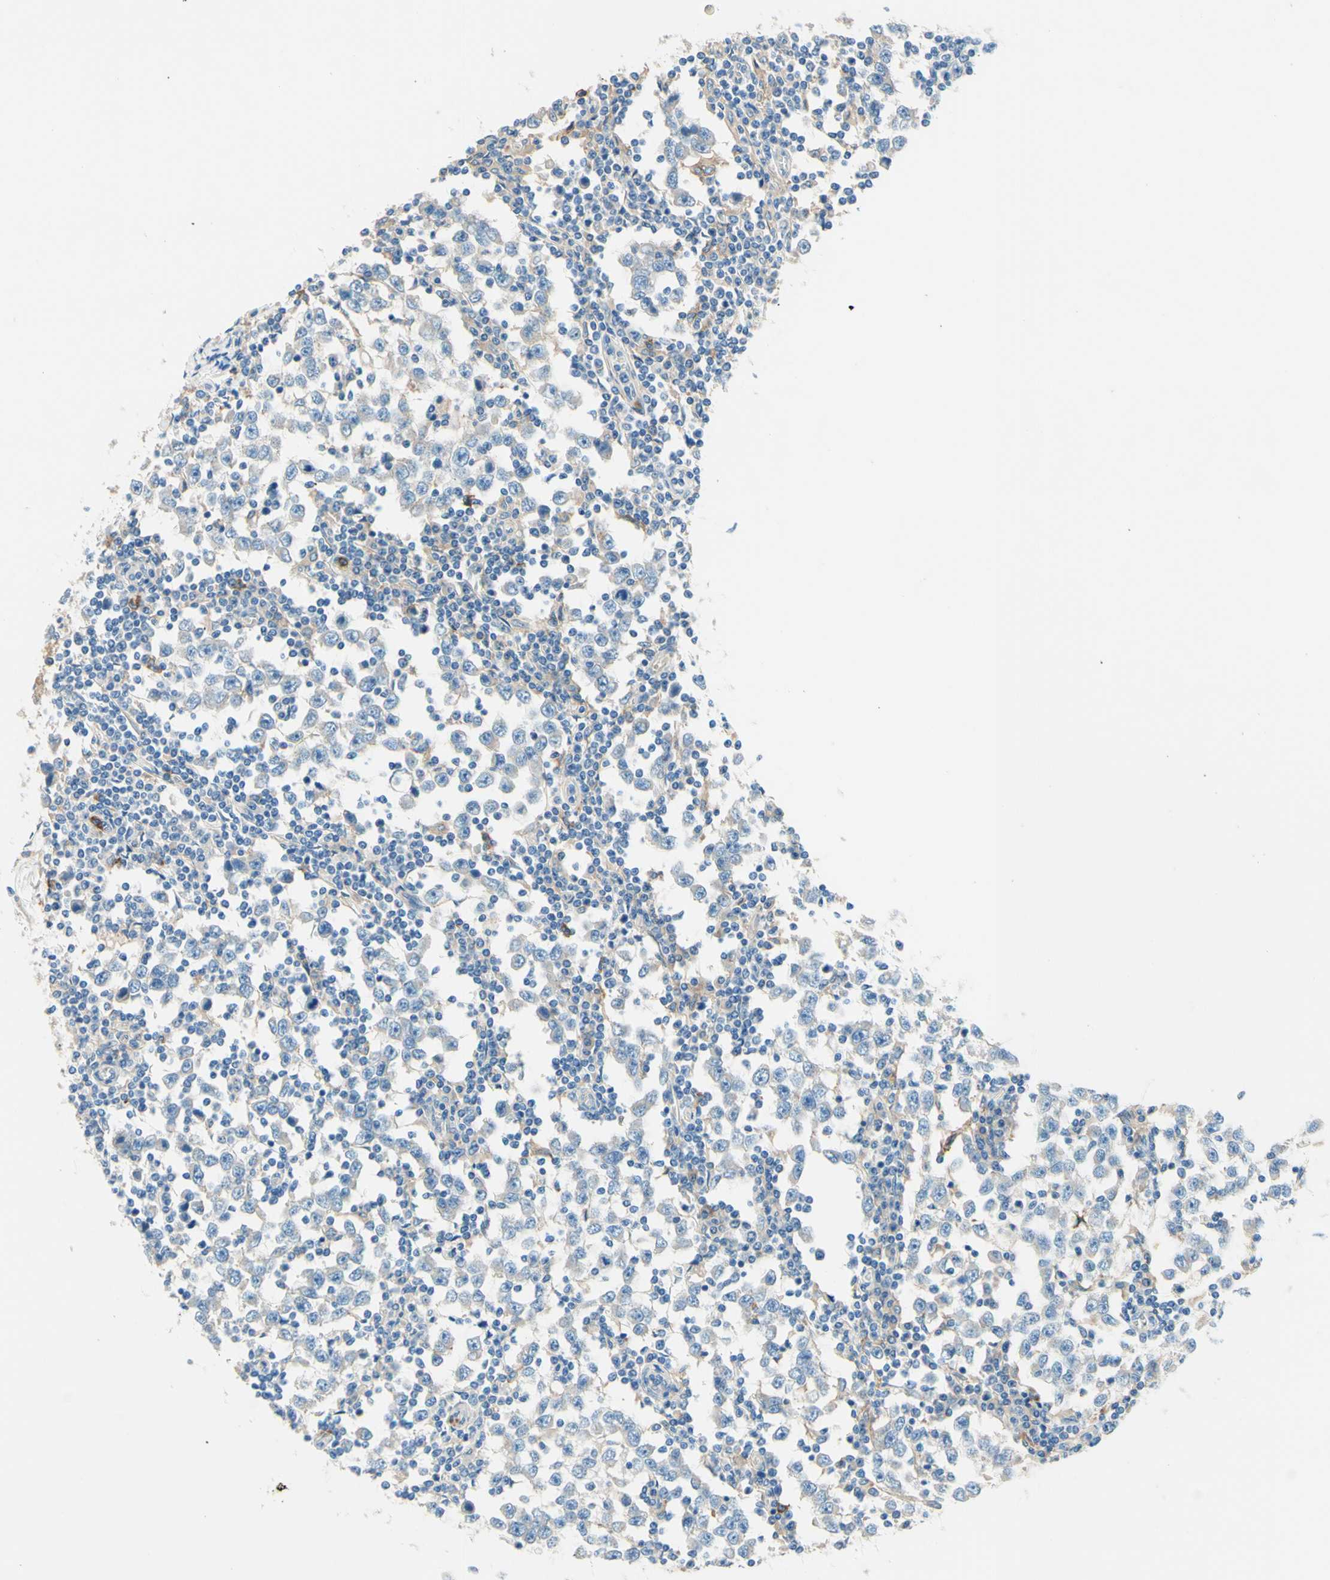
{"staining": {"intensity": "negative", "quantity": "none", "location": "none"}, "tissue": "testis cancer", "cell_type": "Tumor cells", "image_type": "cancer", "snomed": [{"axis": "morphology", "description": "Seminoma, NOS"}, {"axis": "topography", "description": "Testis"}], "caption": "IHC image of neoplastic tissue: testis cancer (seminoma) stained with DAB shows no significant protein positivity in tumor cells.", "gene": "SIGLEC9", "patient": {"sex": "male", "age": 65}}